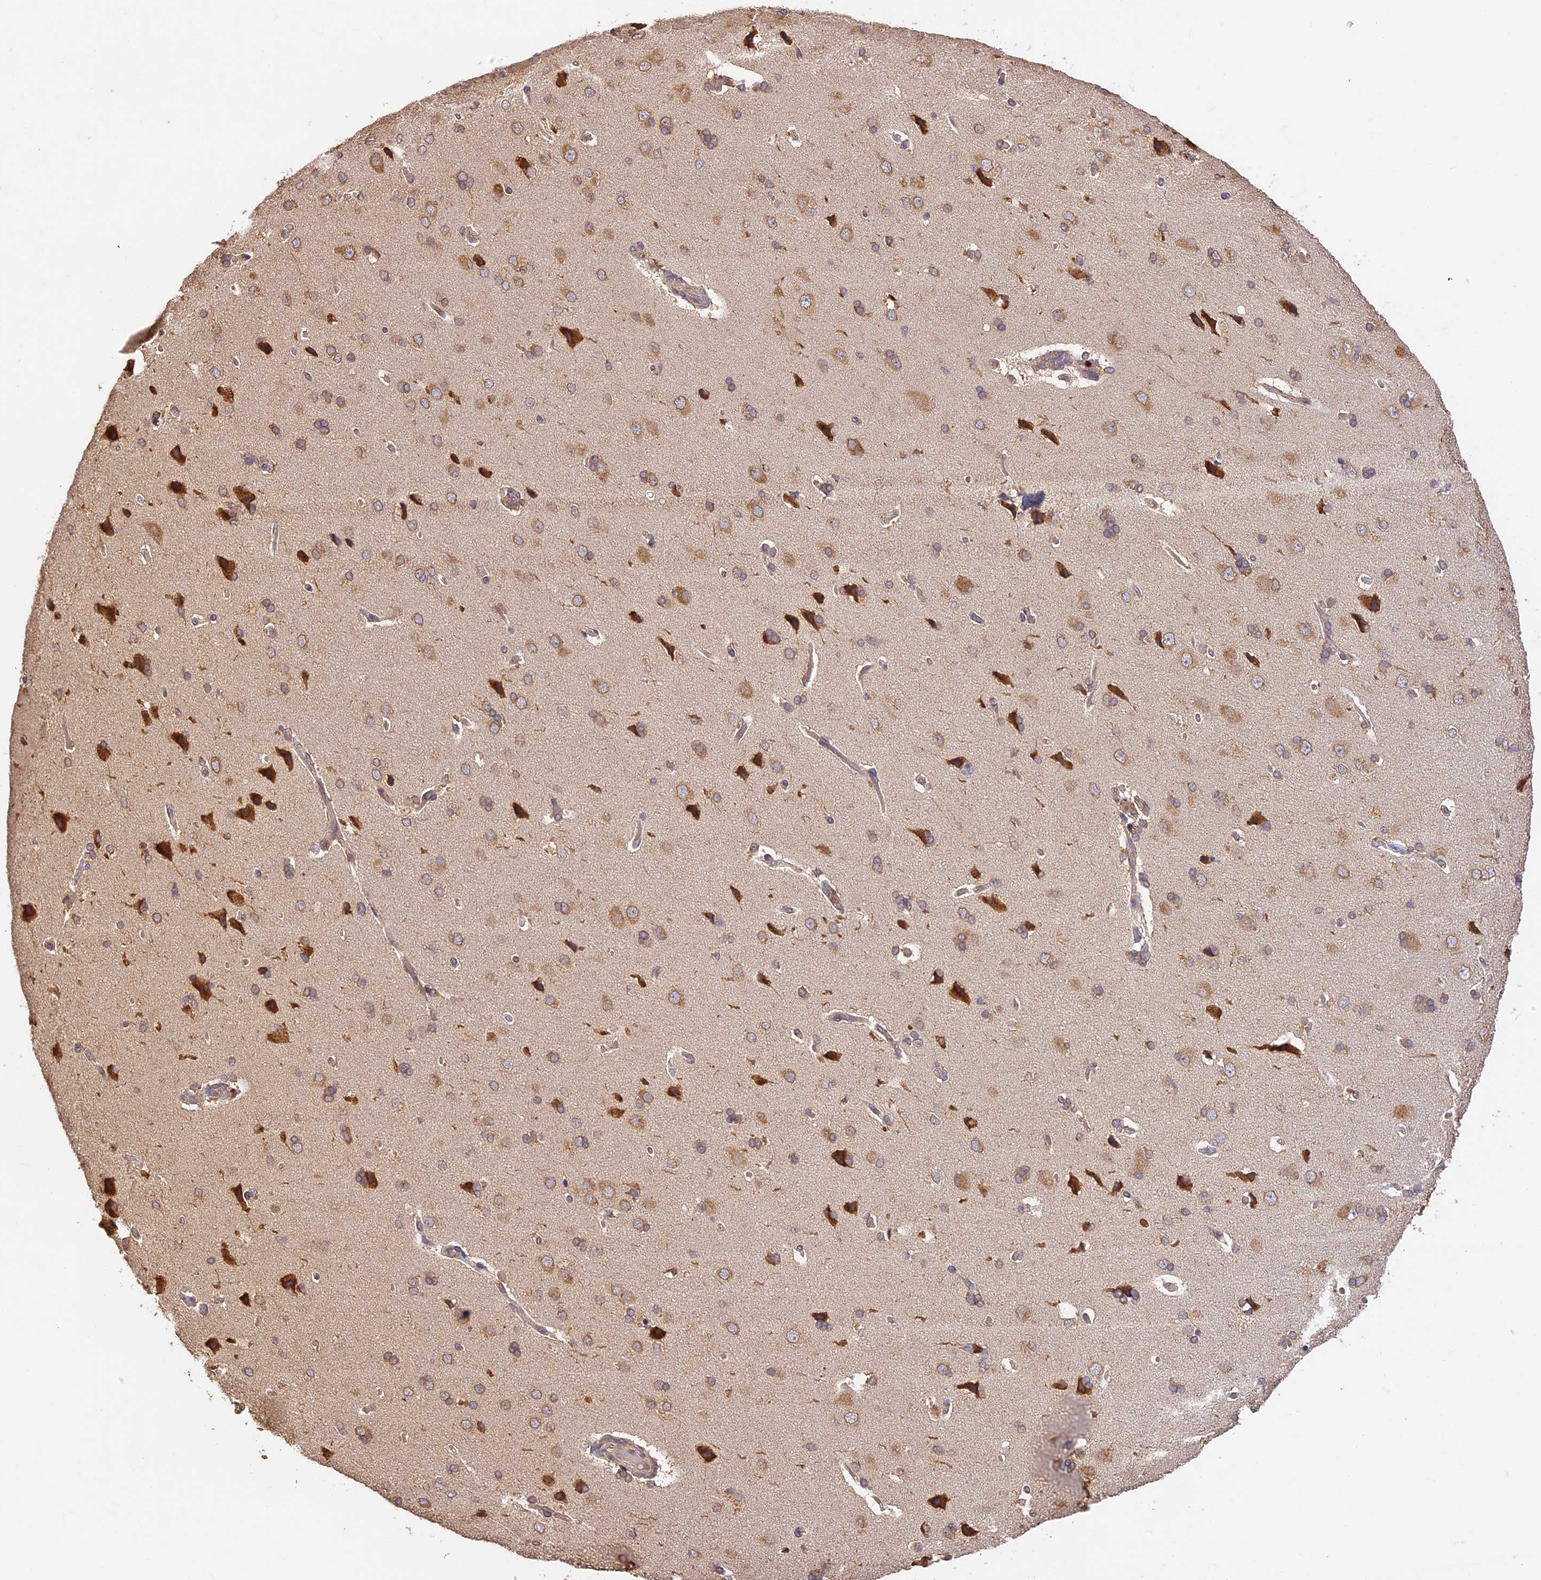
{"staining": {"intensity": "weak", "quantity": ">75%", "location": "cytoplasmic/membranous"}, "tissue": "cerebral cortex", "cell_type": "Endothelial cells", "image_type": "normal", "snomed": [{"axis": "morphology", "description": "Normal tissue, NOS"}, {"axis": "topography", "description": "Cerebral cortex"}], "caption": "Unremarkable cerebral cortex was stained to show a protein in brown. There is low levels of weak cytoplasmic/membranous positivity in approximately >75% of endothelial cells.", "gene": "BRAP", "patient": {"sex": "male", "age": 62}}